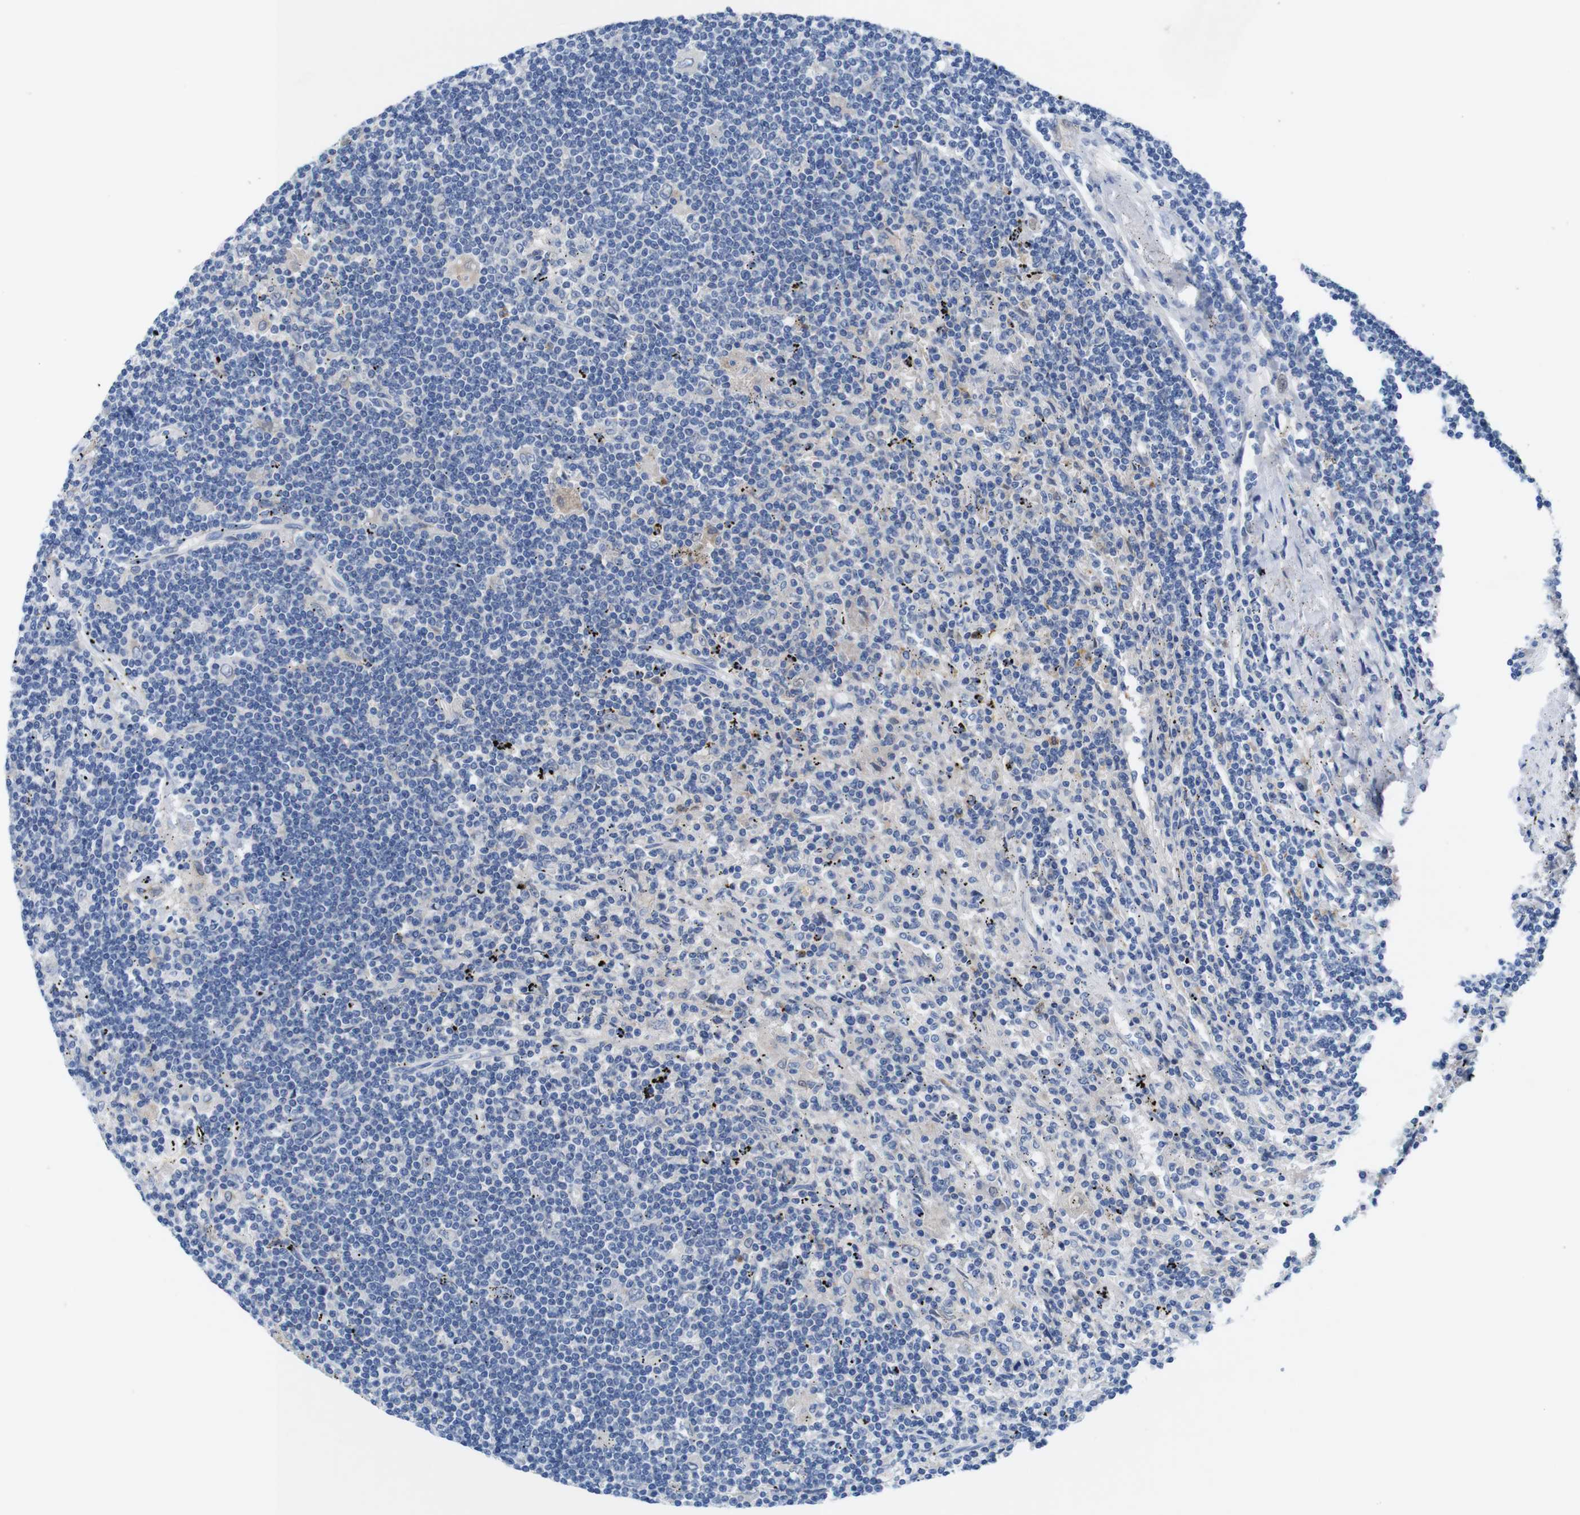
{"staining": {"intensity": "negative", "quantity": "none", "location": "none"}, "tissue": "lymphoma", "cell_type": "Tumor cells", "image_type": "cancer", "snomed": [{"axis": "morphology", "description": "Malignant lymphoma, non-Hodgkin's type, Low grade"}, {"axis": "topography", "description": "Spleen"}], "caption": "There is no significant positivity in tumor cells of low-grade malignant lymphoma, non-Hodgkin's type.", "gene": "C1RL", "patient": {"sex": "male", "age": 76}}